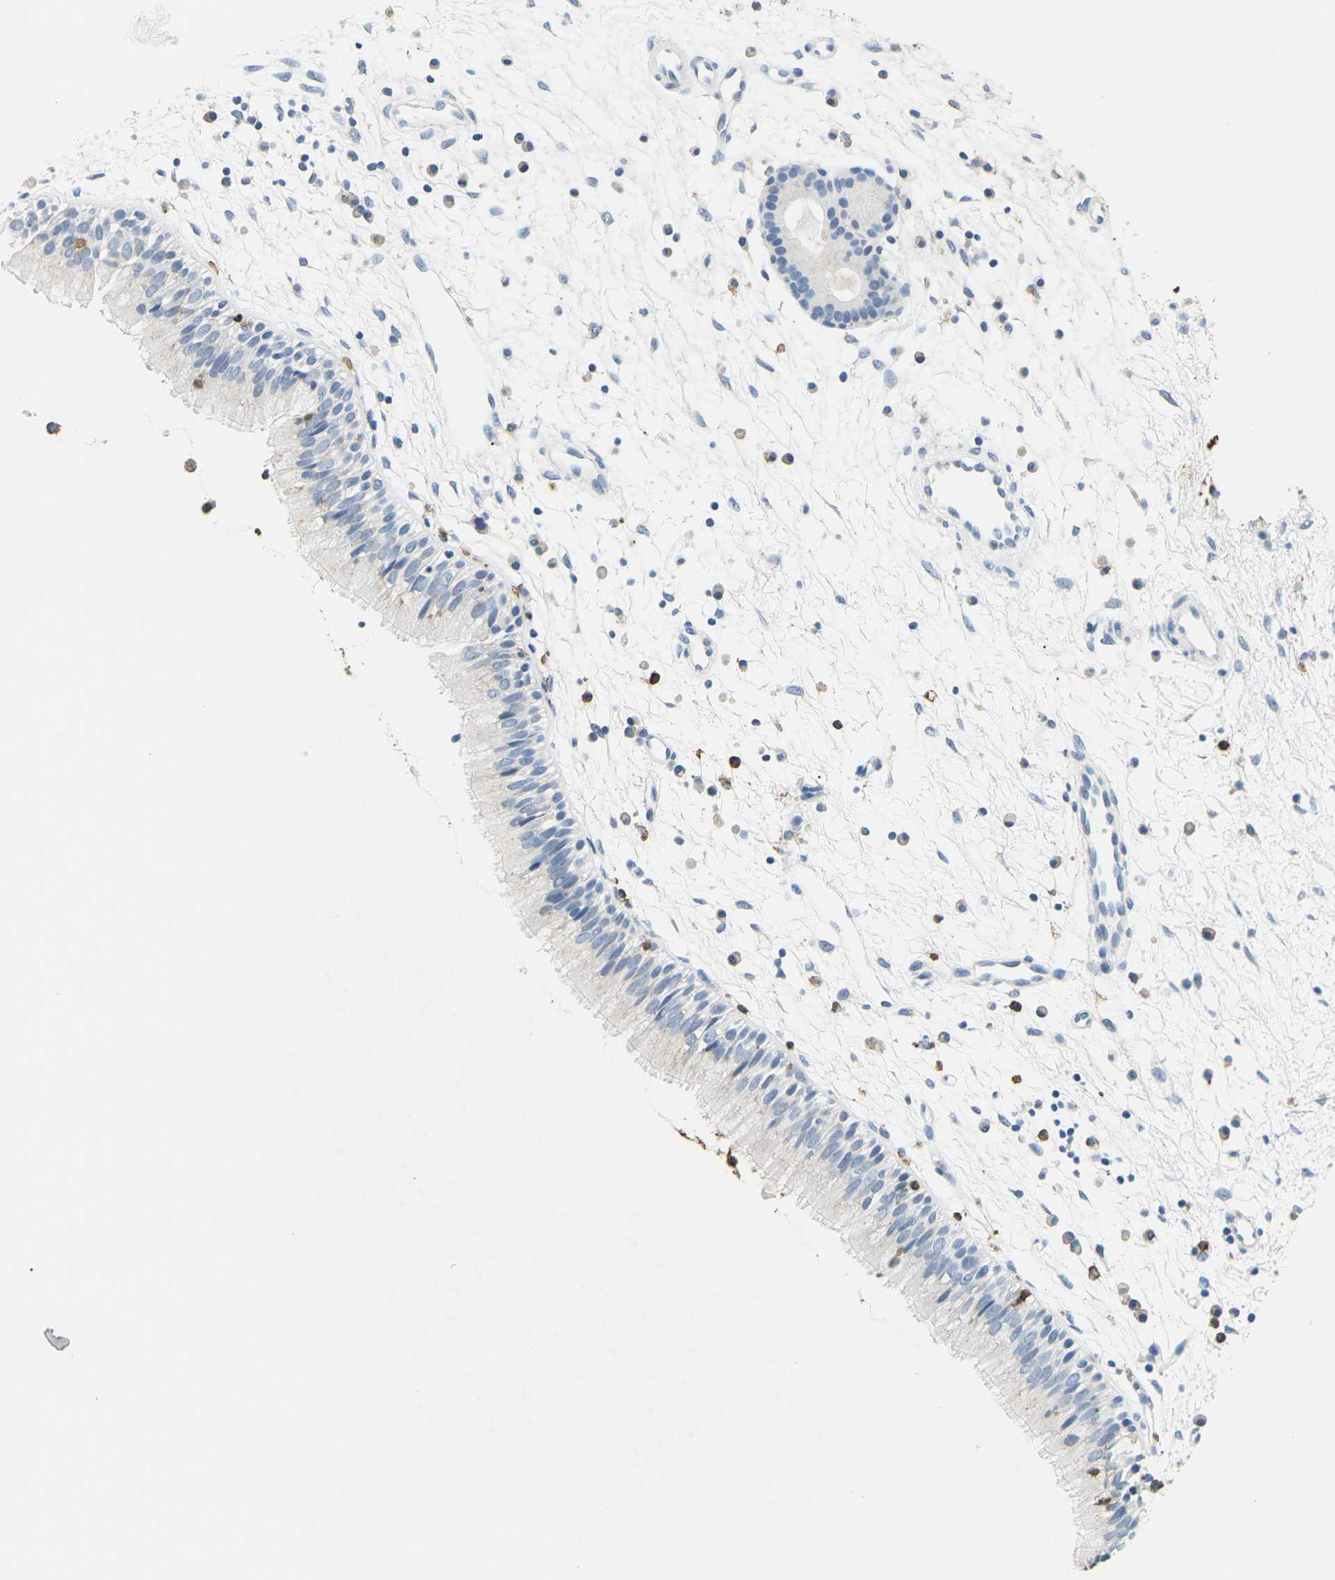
{"staining": {"intensity": "negative", "quantity": "none", "location": "none"}, "tissue": "nasopharynx", "cell_type": "Respiratory epithelial cells", "image_type": "normal", "snomed": [{"axis": "morphology", "description": "Normal tissue, NOS"}, {"axis": "topography", "description": "Nasopharynx"}], "caption": "Respiratory epithelial cells show no significant protein staining in benign nasopharynx.", "gene": "ADM", "patient": {"sex": "male", "age": 21}}